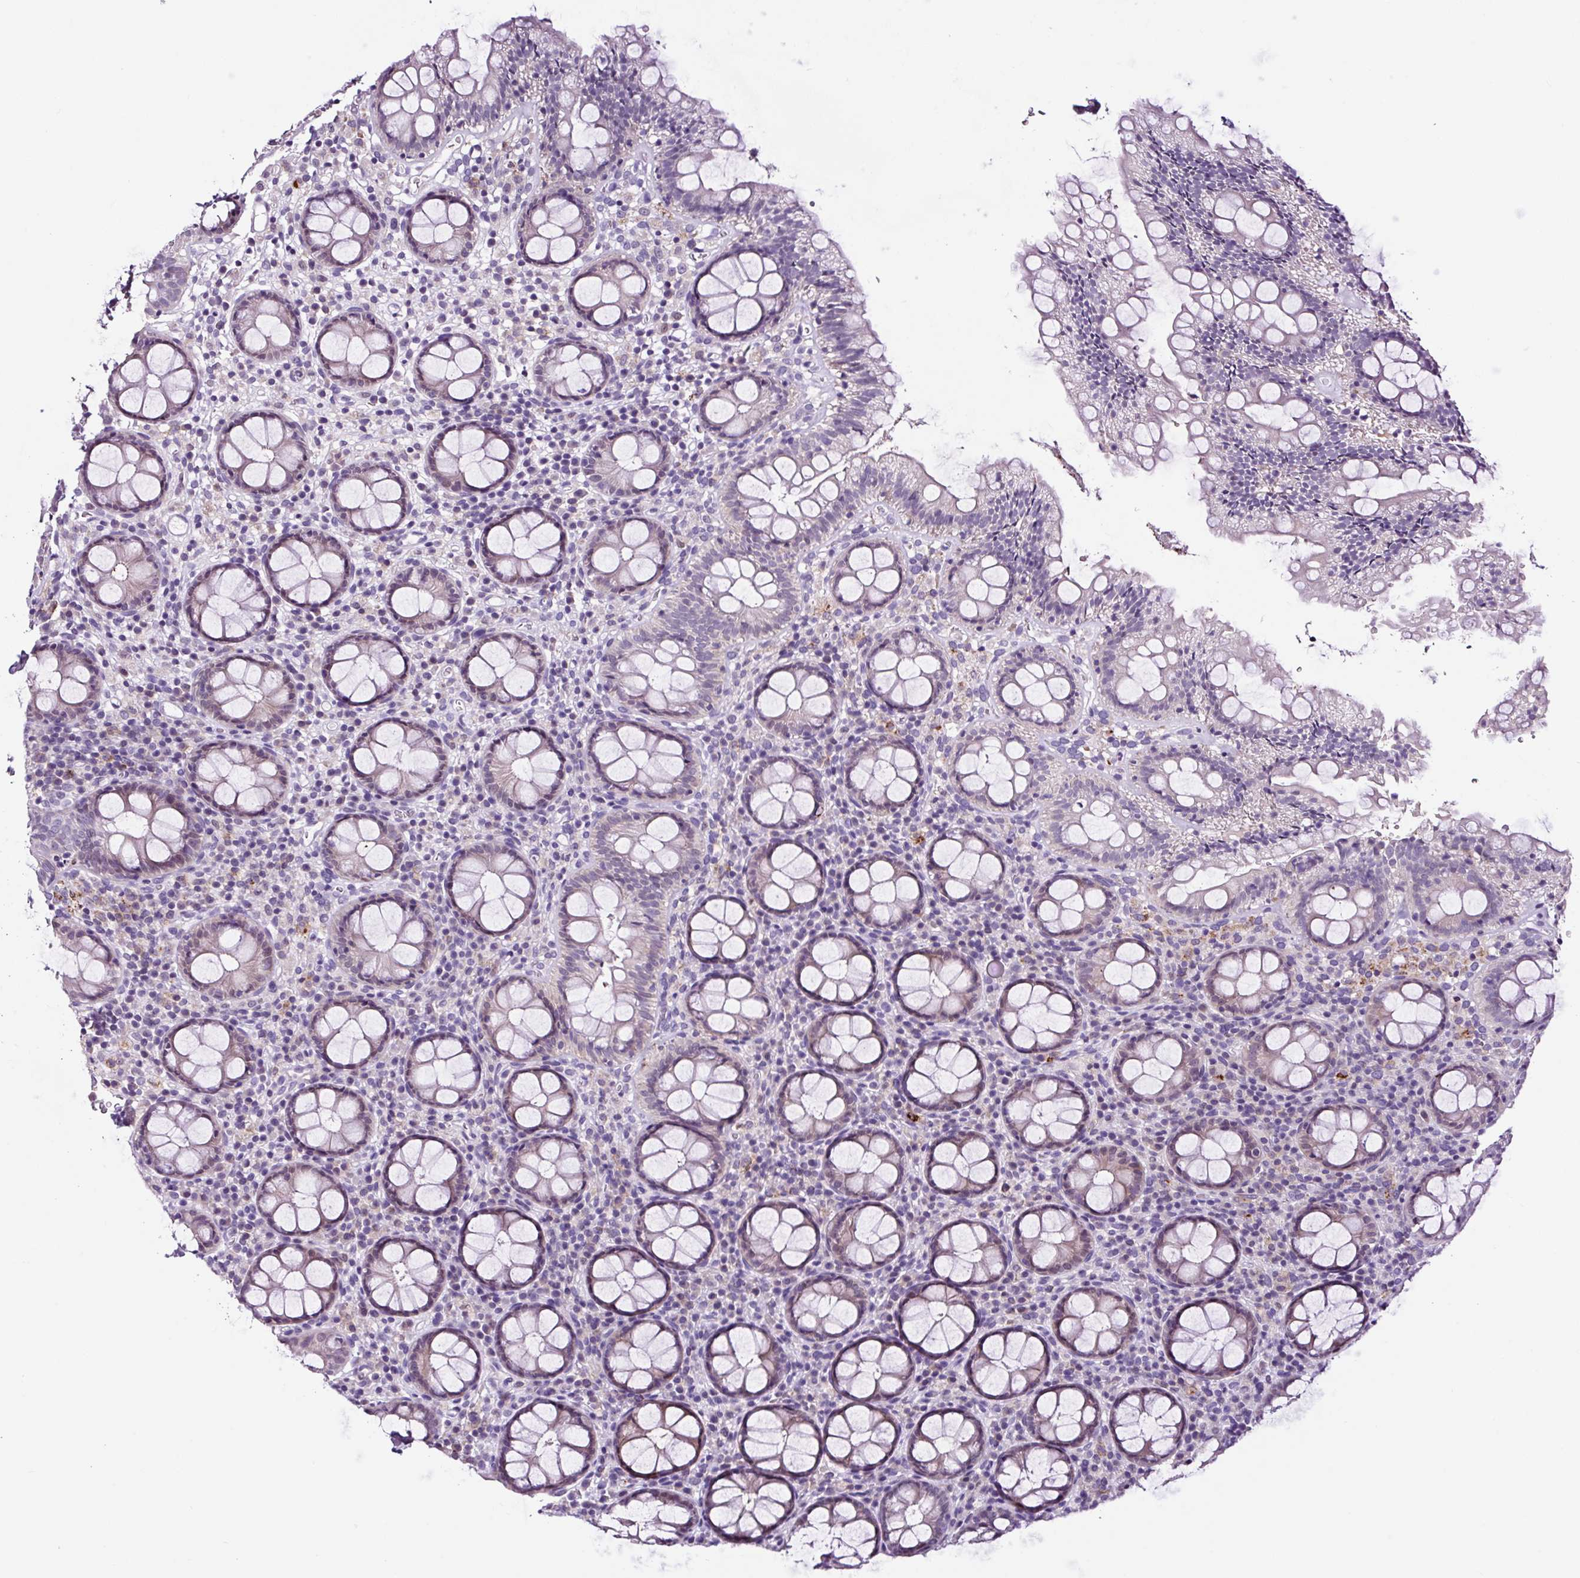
{"staining": {"intensity": "weak", "quantity": "<25%", "location": "cytoplasmic/membranous"}, "tissue": "rectum", "cell_type": "Glandular cells", "image_type": "normal", "snomed": [{"axis": "morphology", "description": "Normal tissue, NOS"}, {"axis": "topography", "description": "Rectum"}], "caption": "The micrograph exhibits no staining of glandular cells in normal rectum. (Brightfield microscopy of DAB immunohistochemistry (IHC) at high magnification).", "gene": "TAFA3", "patient": {"sex": "male", "age": 83}}